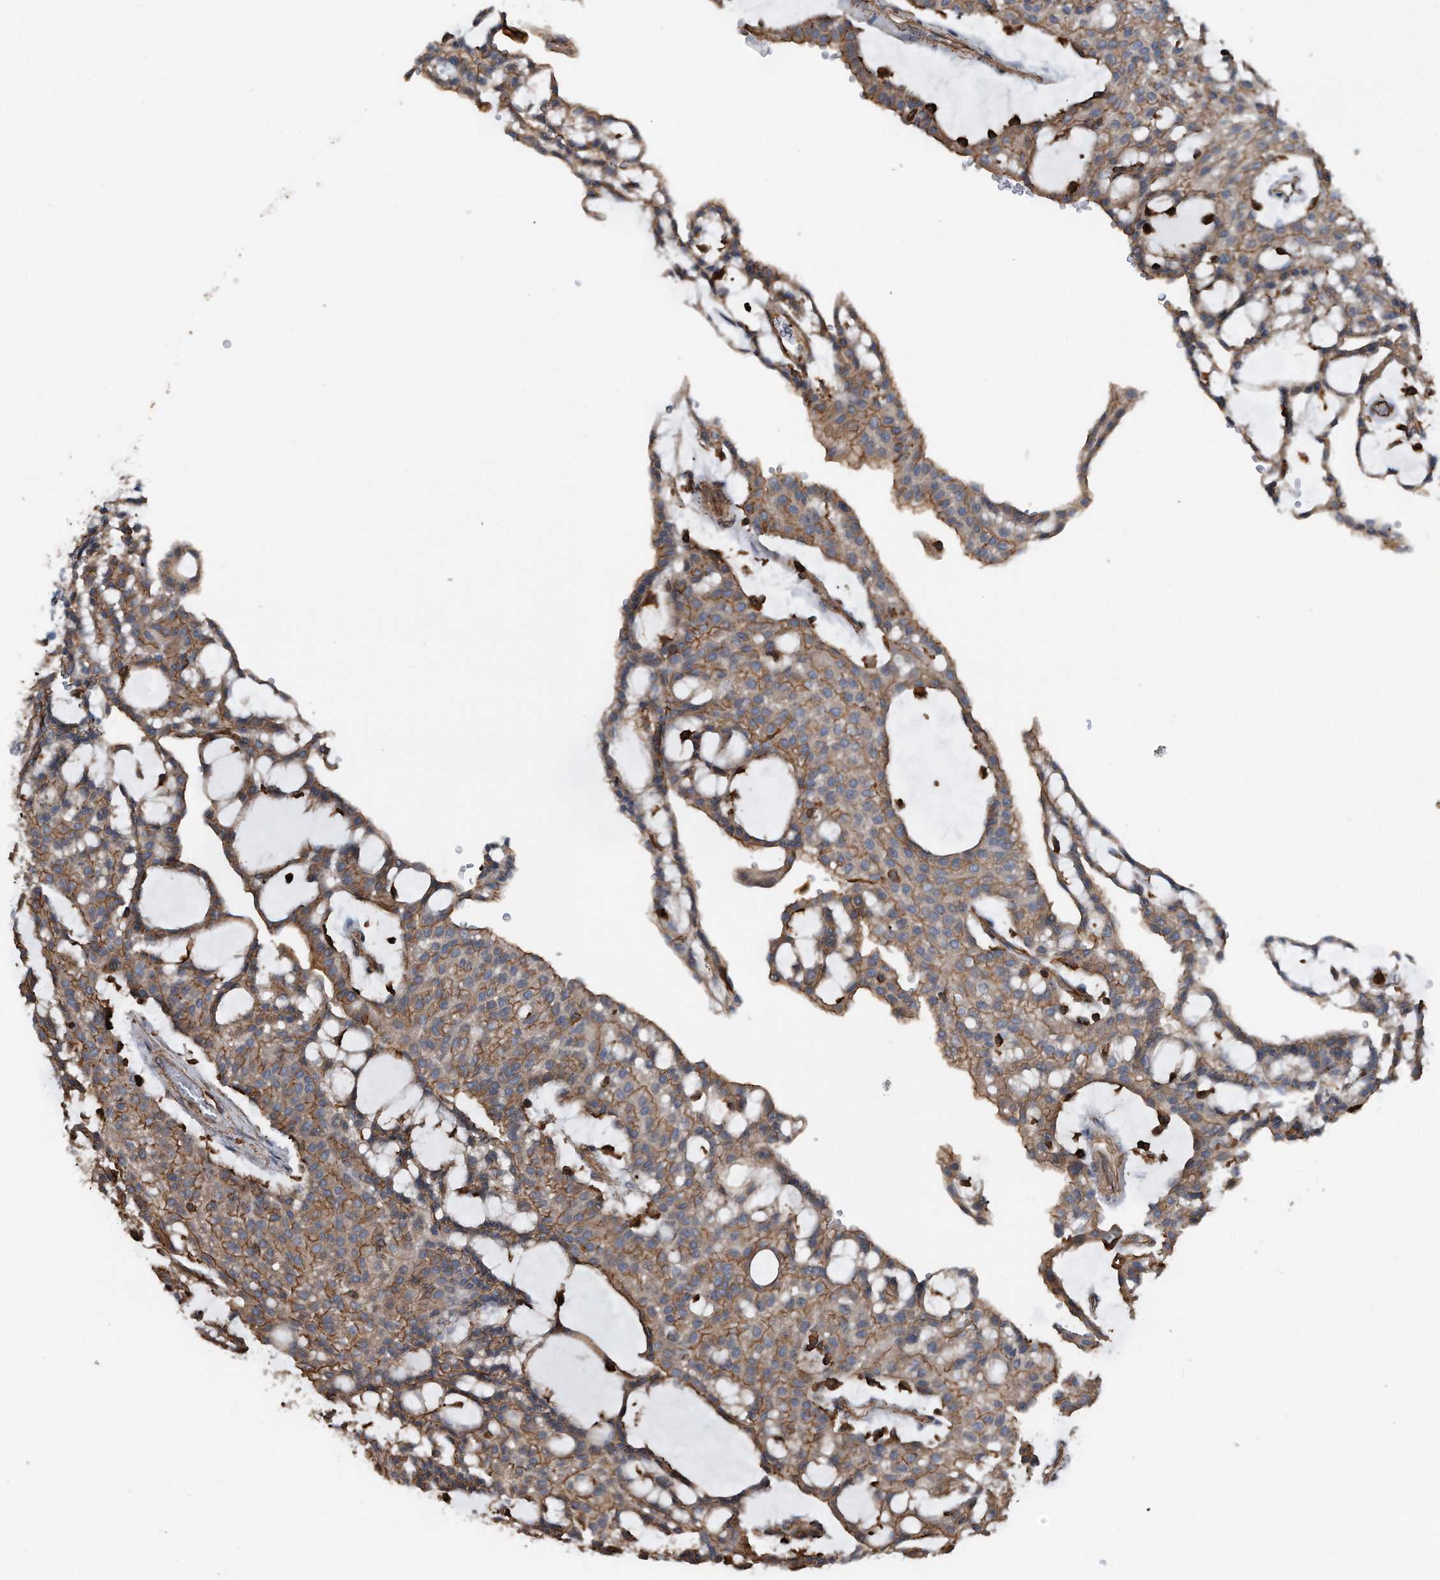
{"staining": {"intensity": "moderate", "quantity": ">75%", "location": "cytoplasmic/membranous"}, "tissue": "renal cancer", "cell_type": "Tumor cells", "image_type": "cancer", "snomed": [{"axis": "morphology", "description": "Adenocarcinoma, NOS"}, {"axis": "topography", "description": "Kidney"}], "caption": "About >75% of tumor cells in renal cancer (adenocarcinoma) demonstrate moderate cytoplasmic/membranous protein staining as visualized by brown immunohistochemical staining.", "gene": "RSPO3", "patient": {"sex": "male", "age": 63}}